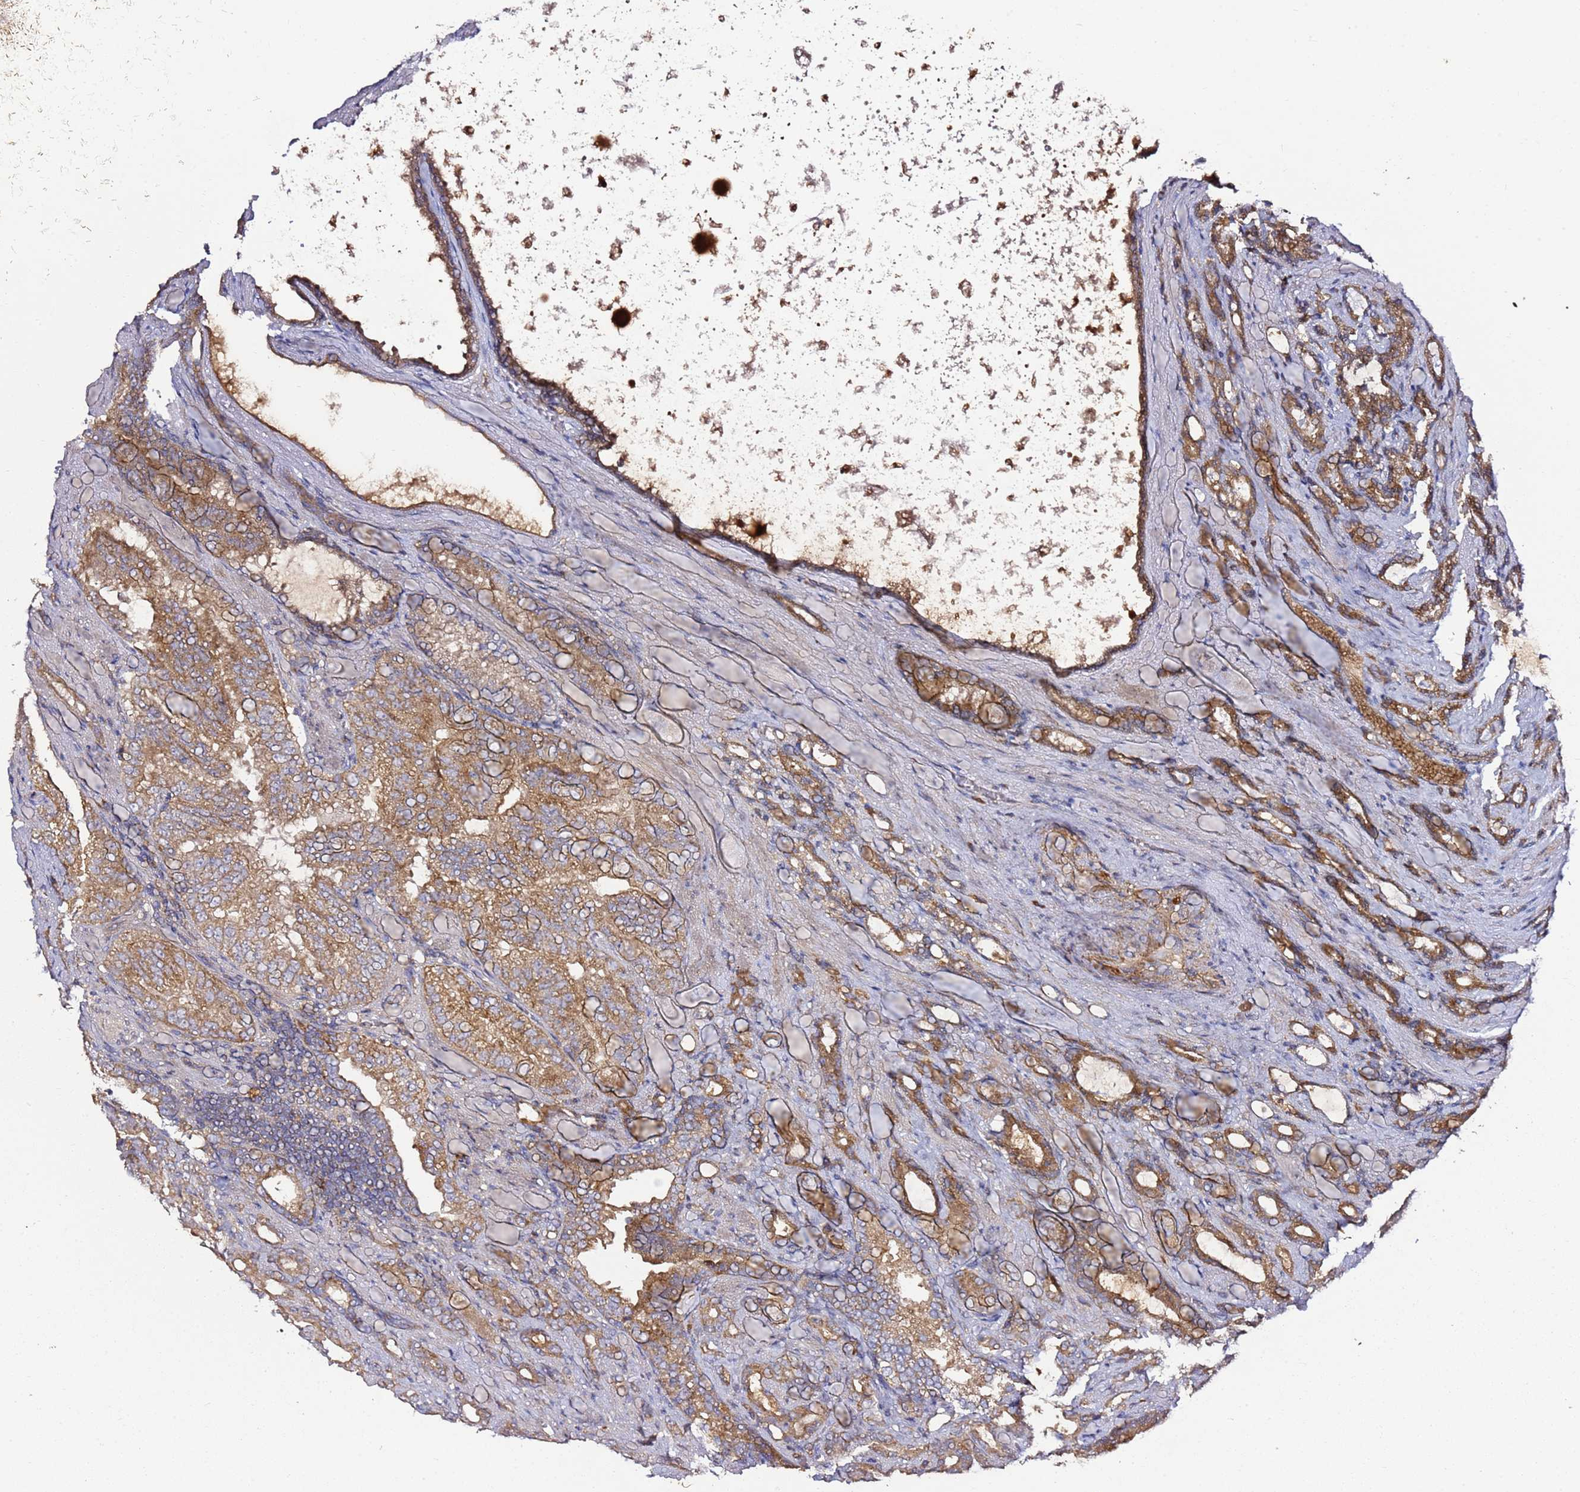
{"staining": {"intensity": "moderate", "quantity": ">75%", "location": "cytoplasmic/membranous"}, "tissue": "prostate cancer", "cell_type": "Tumor cells", "image_type": "cancer", "snomed": [{"axis": "morphology", "description": "Adenocarcinoma, High grade"}, {"axis": "topography", "description": "Prostate"}], "caption": "High-grade adenocarcinoma (prostate) tissue reveals moderate cytoplasmic/membranous staining in approximately >75% of tumor cells, visualized by immunohistochemistry.", "gene": "KRTAP21-3", "patient": {"sex": "male", "age": 72}}